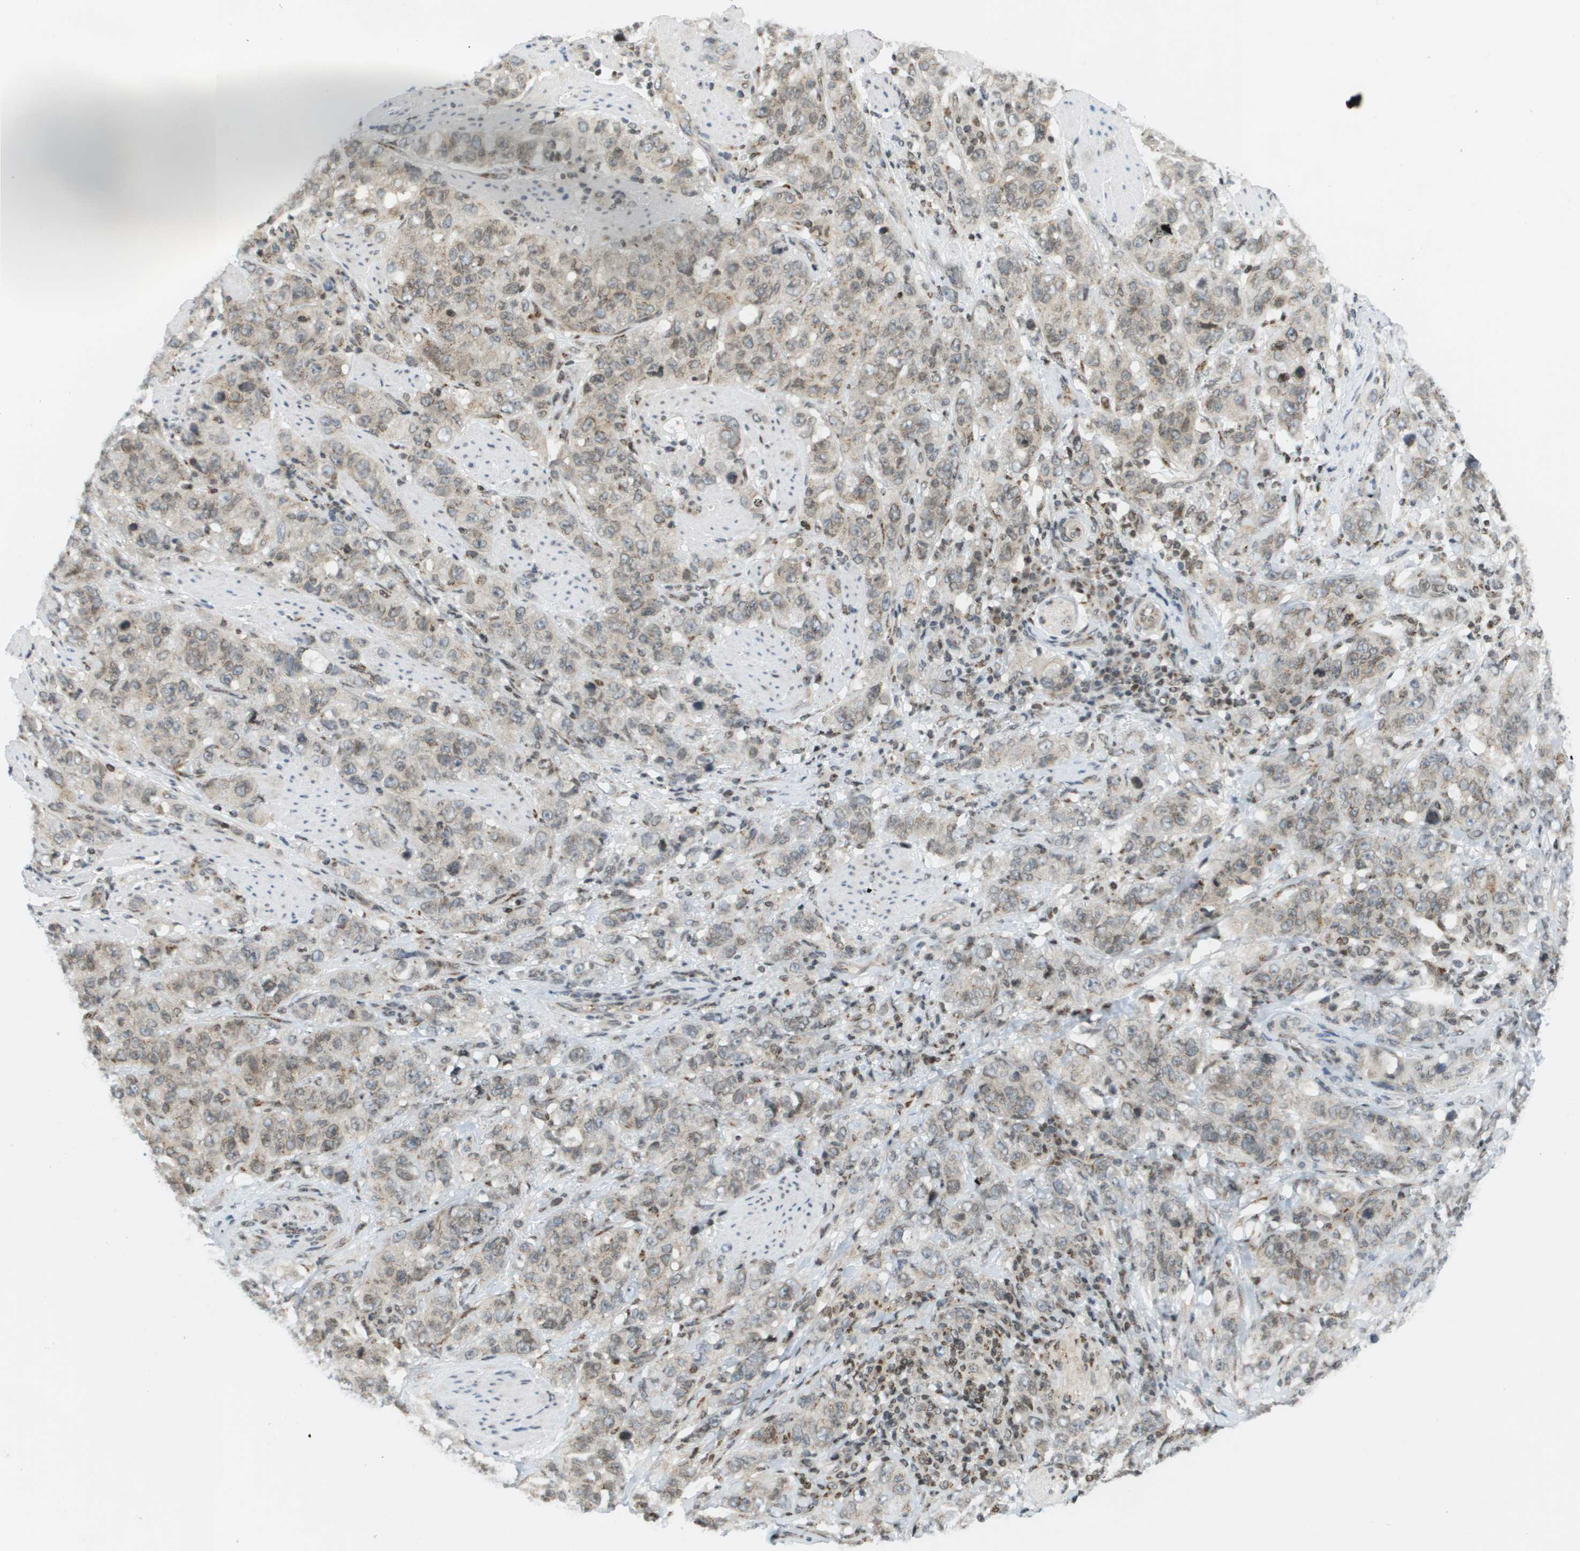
{"staining": {"intensity": "weak", "quantity": "25%-75%", "location": "cytoplasmic/membranous"}, "tissue": "stomach cancer", "cell_type": "Tumor cells", "image_type": "cancer", "snomed": [{"axis": "morphology", "description": "Adenocarcinoma, NOS"}, {"axis": "topography", "description": "Stomach"}], "caption": "Stomach cancer (adenocarcinoma) stained for a protein (brown) shows weak cytoplasmic/membranous positive positivity in about 25%-75% of tumor cells.", "gene": "EVC", "patient": {"sex": "male", "age": 48}}